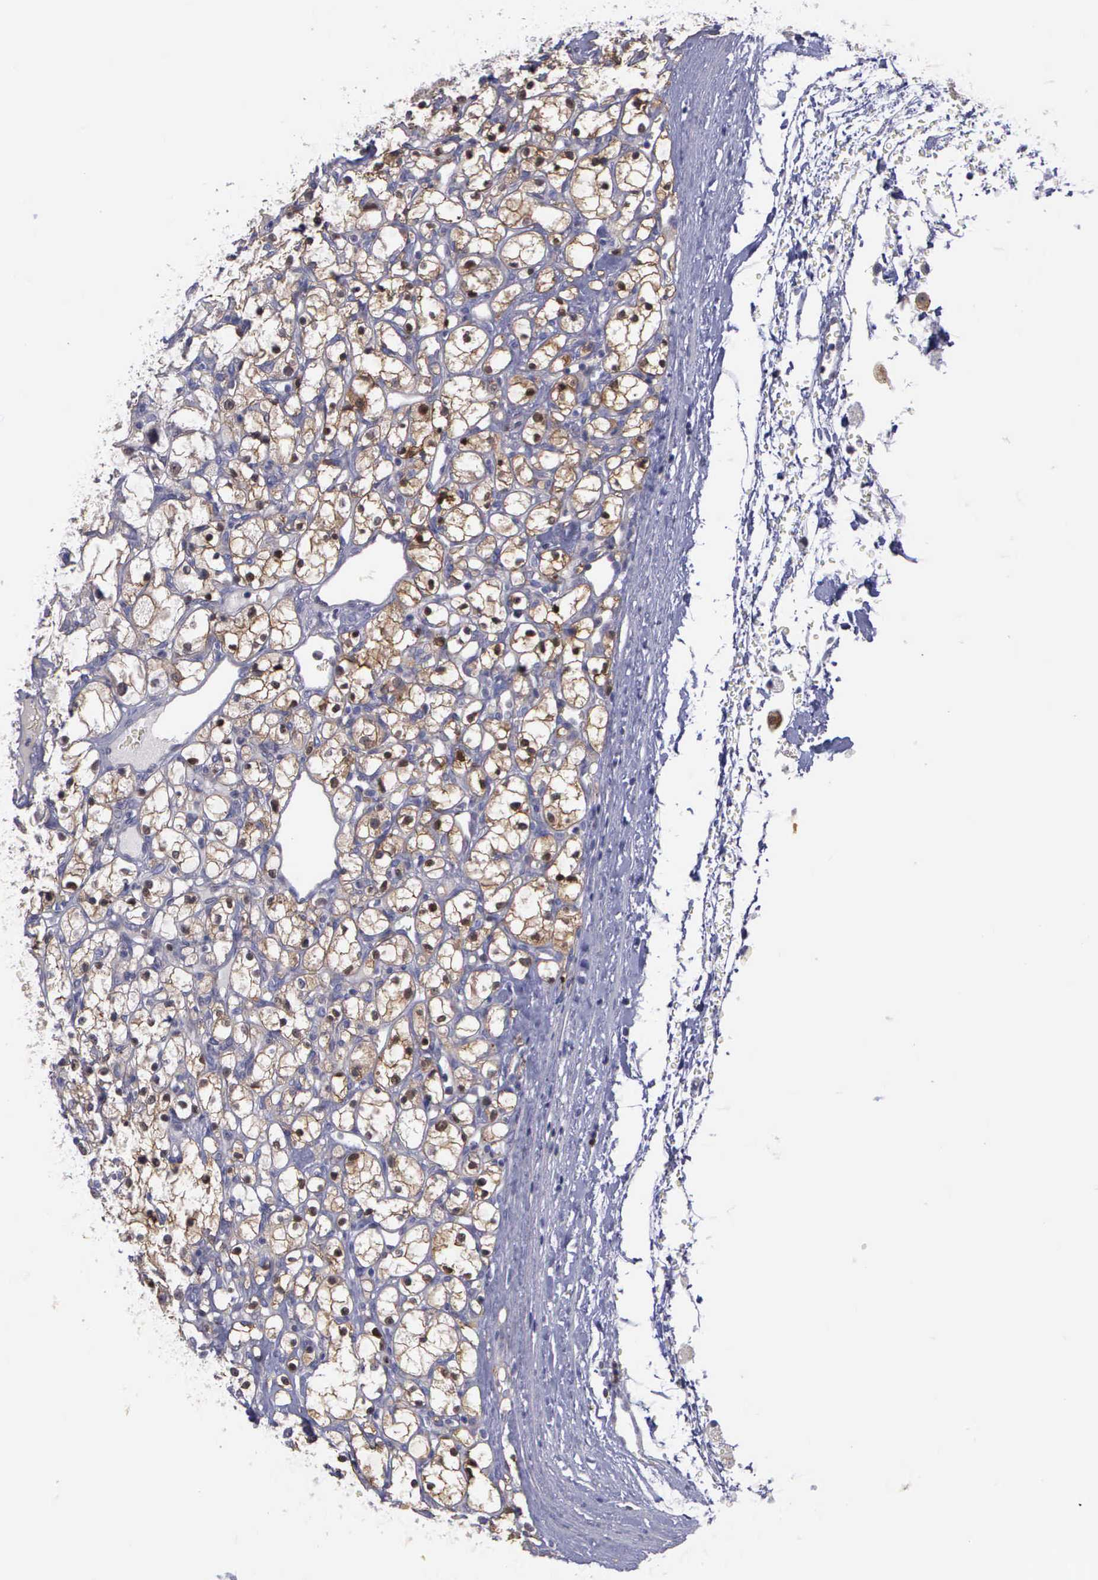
{"staining": {"intensity": "weak", "quantity": "<25%", "location": "cytoplasmic/membranous"}, "tissue": "renal cancer", "cell_type": "Tumor cells", "image_type": "cancer", "snomed": [{"axis": "morphology", "description": "Adenocarcinoma, NOS"}, {"axis": "topography", "description": "Kidney"}], "caption": "This is a histopathology image of immunohistochemistry (IHC) staining of renal cancer, which shows no expression in tumor cells.", "gene": "MICAL3", "patient": {"sex": "female", "age": 83}}